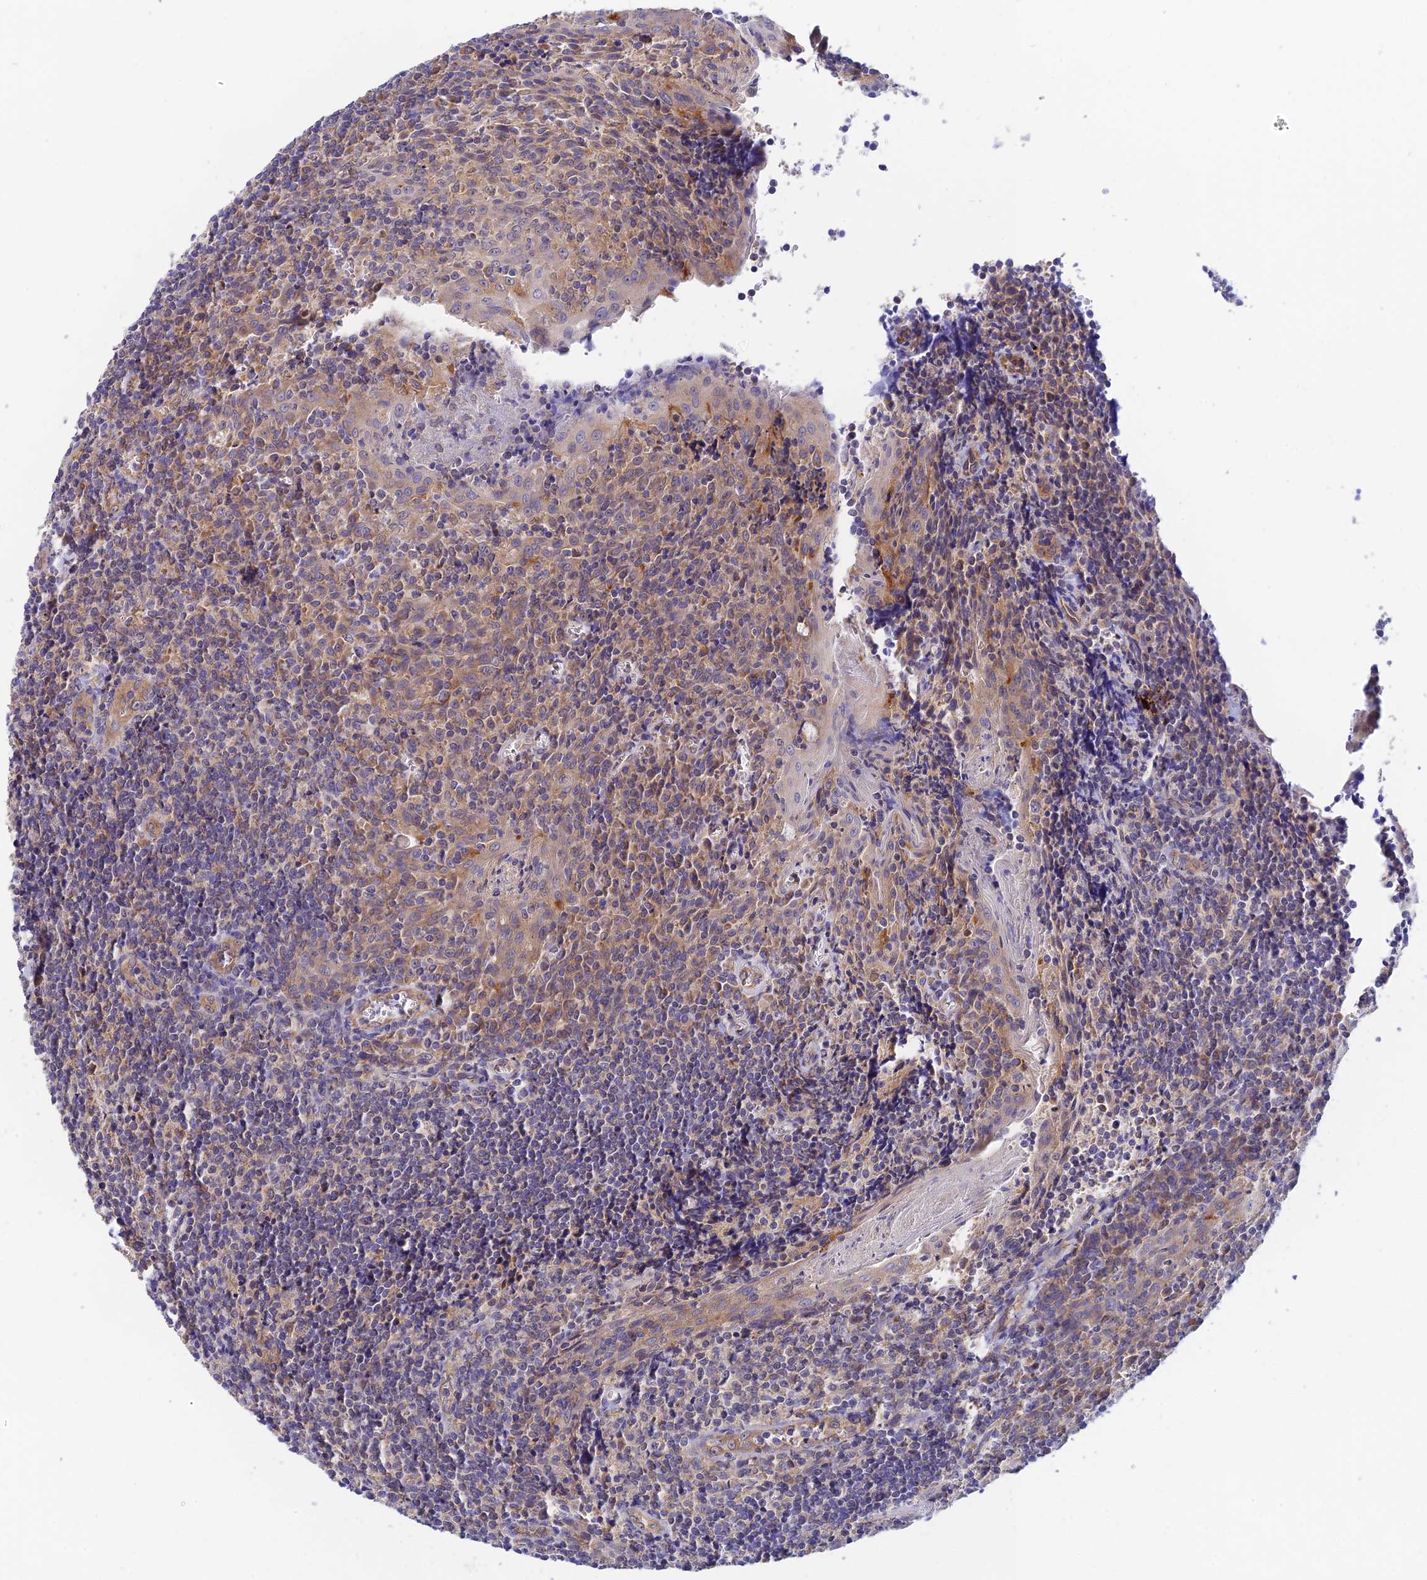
{"staining": {"intensity": "negative", "quantity": "none", "location": "none"}, "tissue": "tonsil", "cell_type": "Germinal center cells", "image_type": "normal", "snomed": [{"axis": "morphology", "description": "Normal tissue, NOS"}, {"axis": "topography", "description": "Tonsil"}], "caption": "This is an IHC photomicrograph of unremarkable human tonsil. There is no positivity in germinal center cells.", "gene": "RANBP6", "patient": {"sex": "male", "age": 27}}